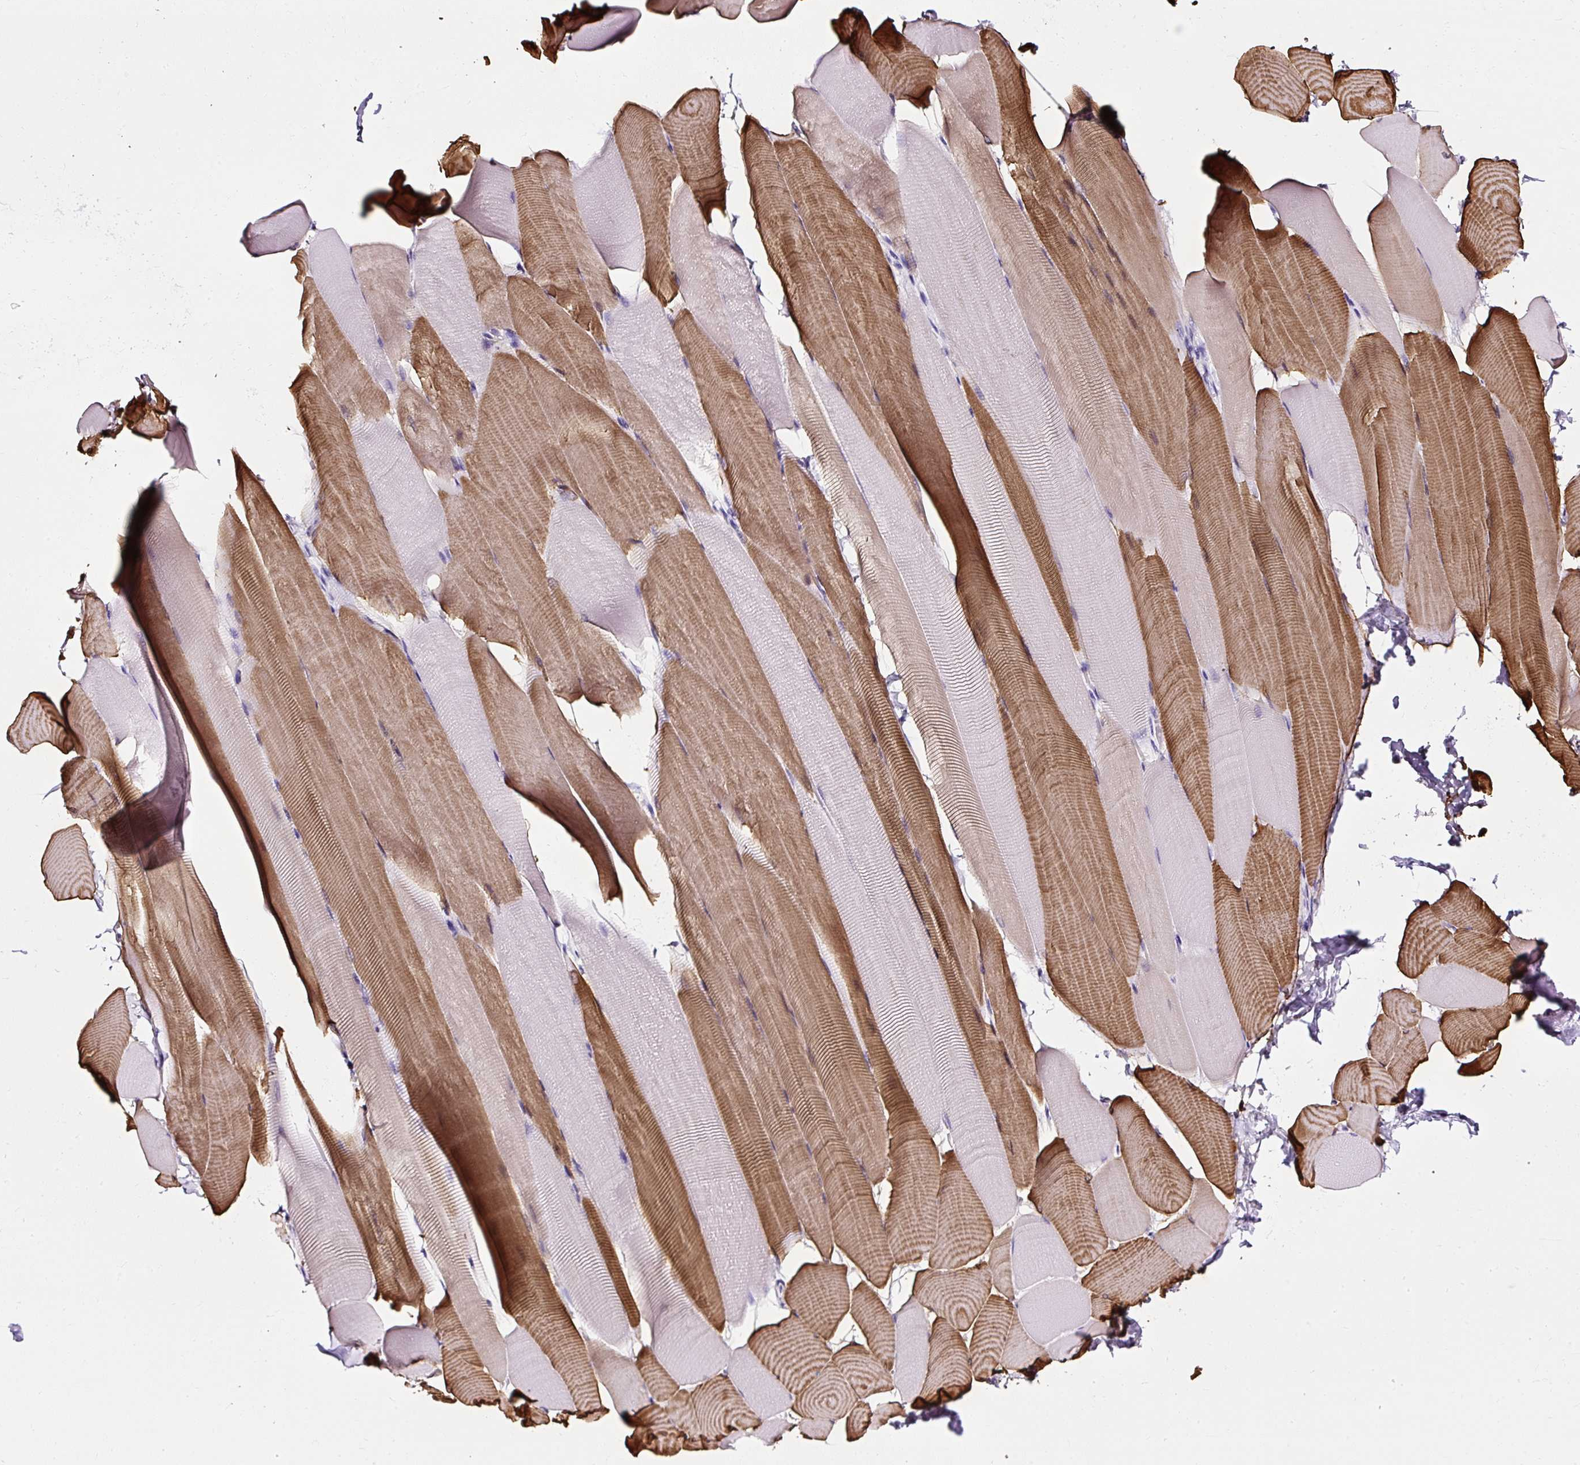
{"staining": {"intensity": "moderate", "quantity": "25%-75%", "location": "cytoplasmic/membranous"}, "tissue": "skeletal muscle", "cell_type": "Myocytes", "image_type": "normal", "snomed": [{"axis": "morphology", "description": "Normal tissue, NOS"}, {"axis": "topography", "description": "Skeletal muscle"}], "caption": "Protein staining shows moderate cytoplasmic/membranous positivity in approximately 25%-75% of myocytes in normal skeletal muscle. (DAB IHC, brown staining for protein, blue staining for nuclei).", "gene": "ATP2A1", "patient": {"sex": "male", "age": 25}}